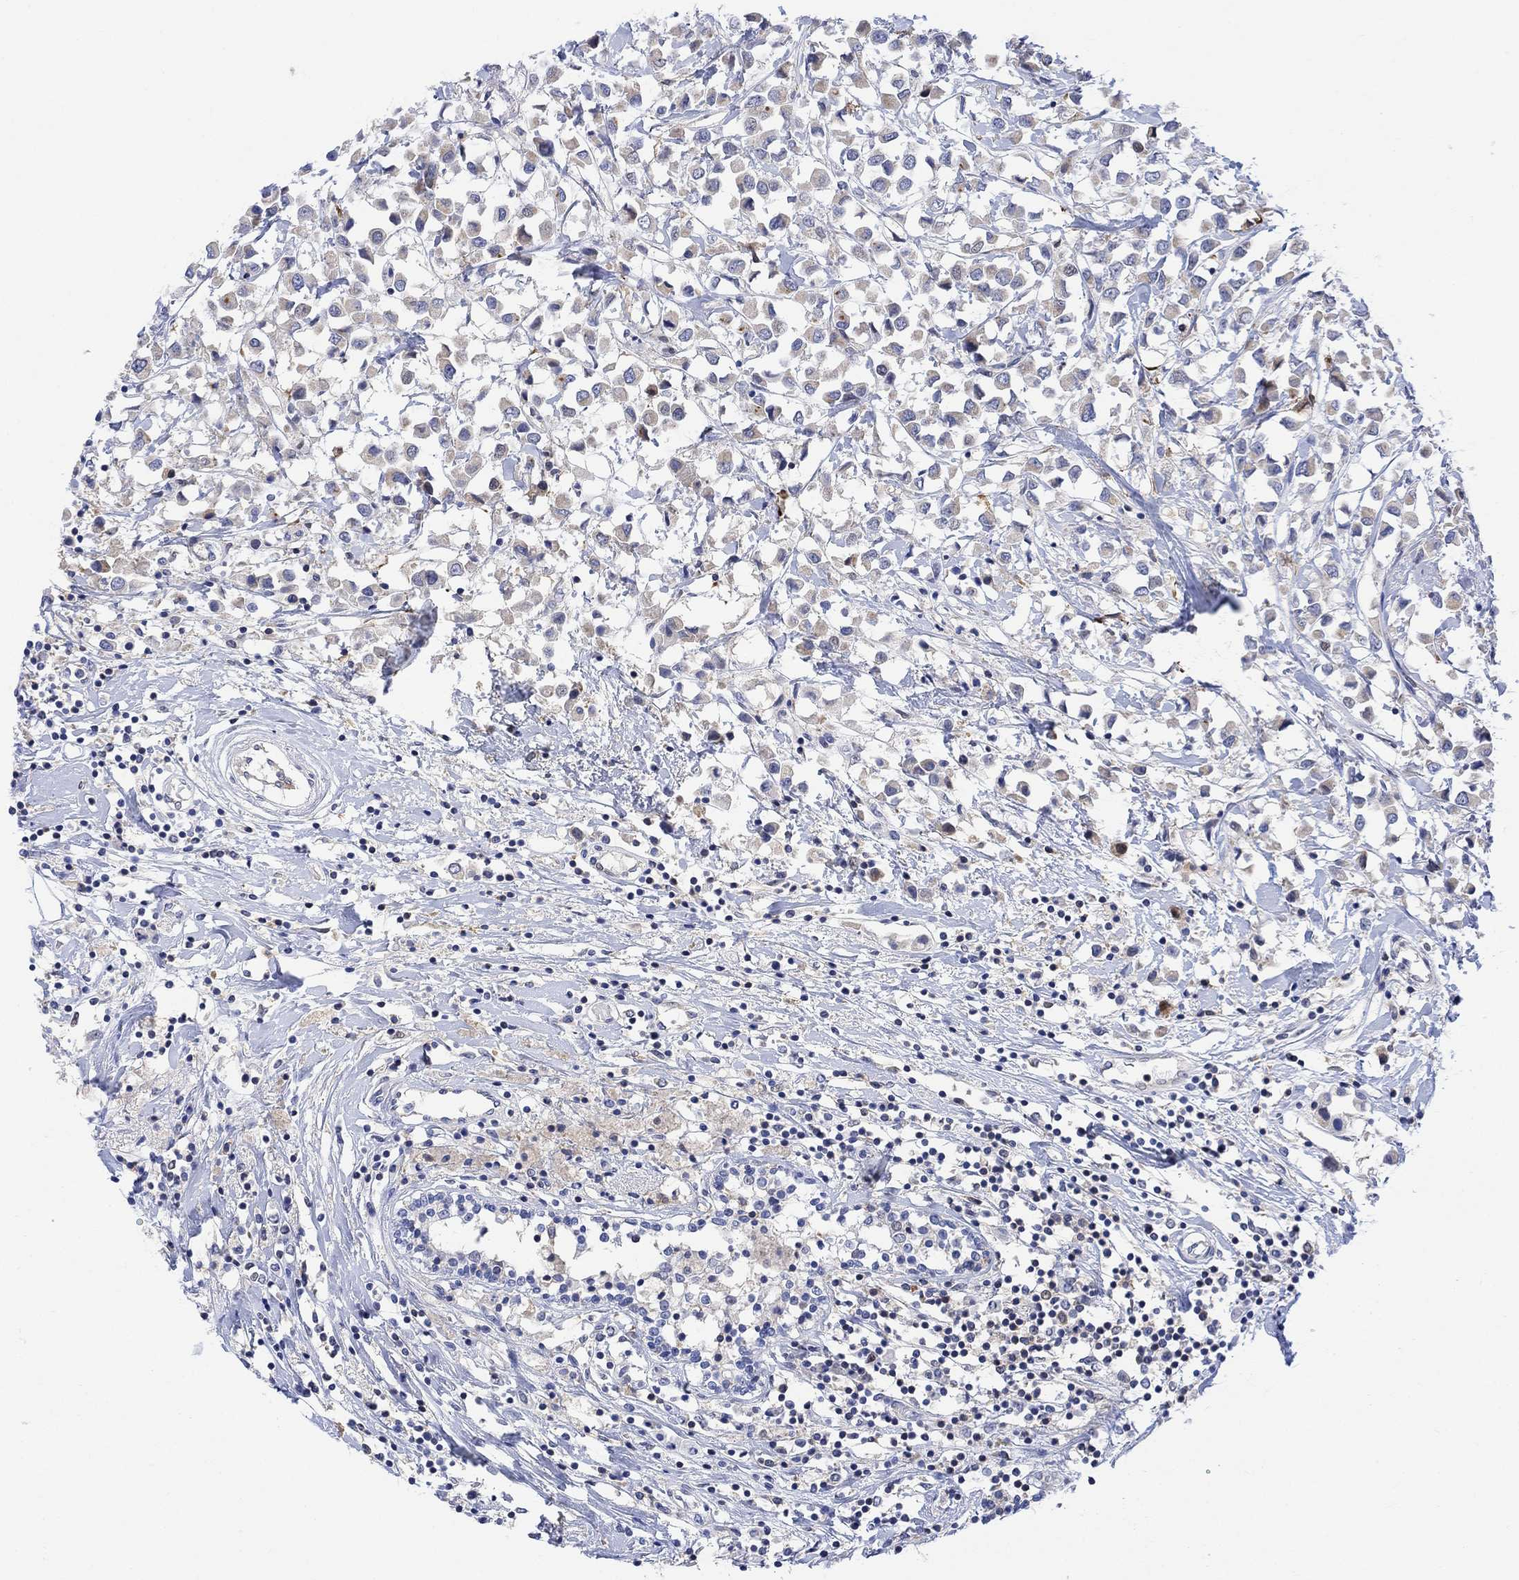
{"staining": {"intensity": "weak", "quantity": "25%-75%", "location": "cytoplasmic/membranous"}, "tissue": "breast cancer", "cell_type": "Tumor cells", "image_type": "cancer", "snomed": [{"axis": "morphology", "description": "Duct carcinoma"}, {"axis": "topography", "description": "Breast"}], "caption": "A photomicrograph of breast infiltrating ductal carcinoma stained for a protein shows weak cytoplasmic/membranous brown staining in tumor cells. (DAB (3,3'-diaminobenzidine) IHC with brightfield microscopy, high magnification).", "gene": "ARSK", "patient": {"sex": "female", "age": 61}}